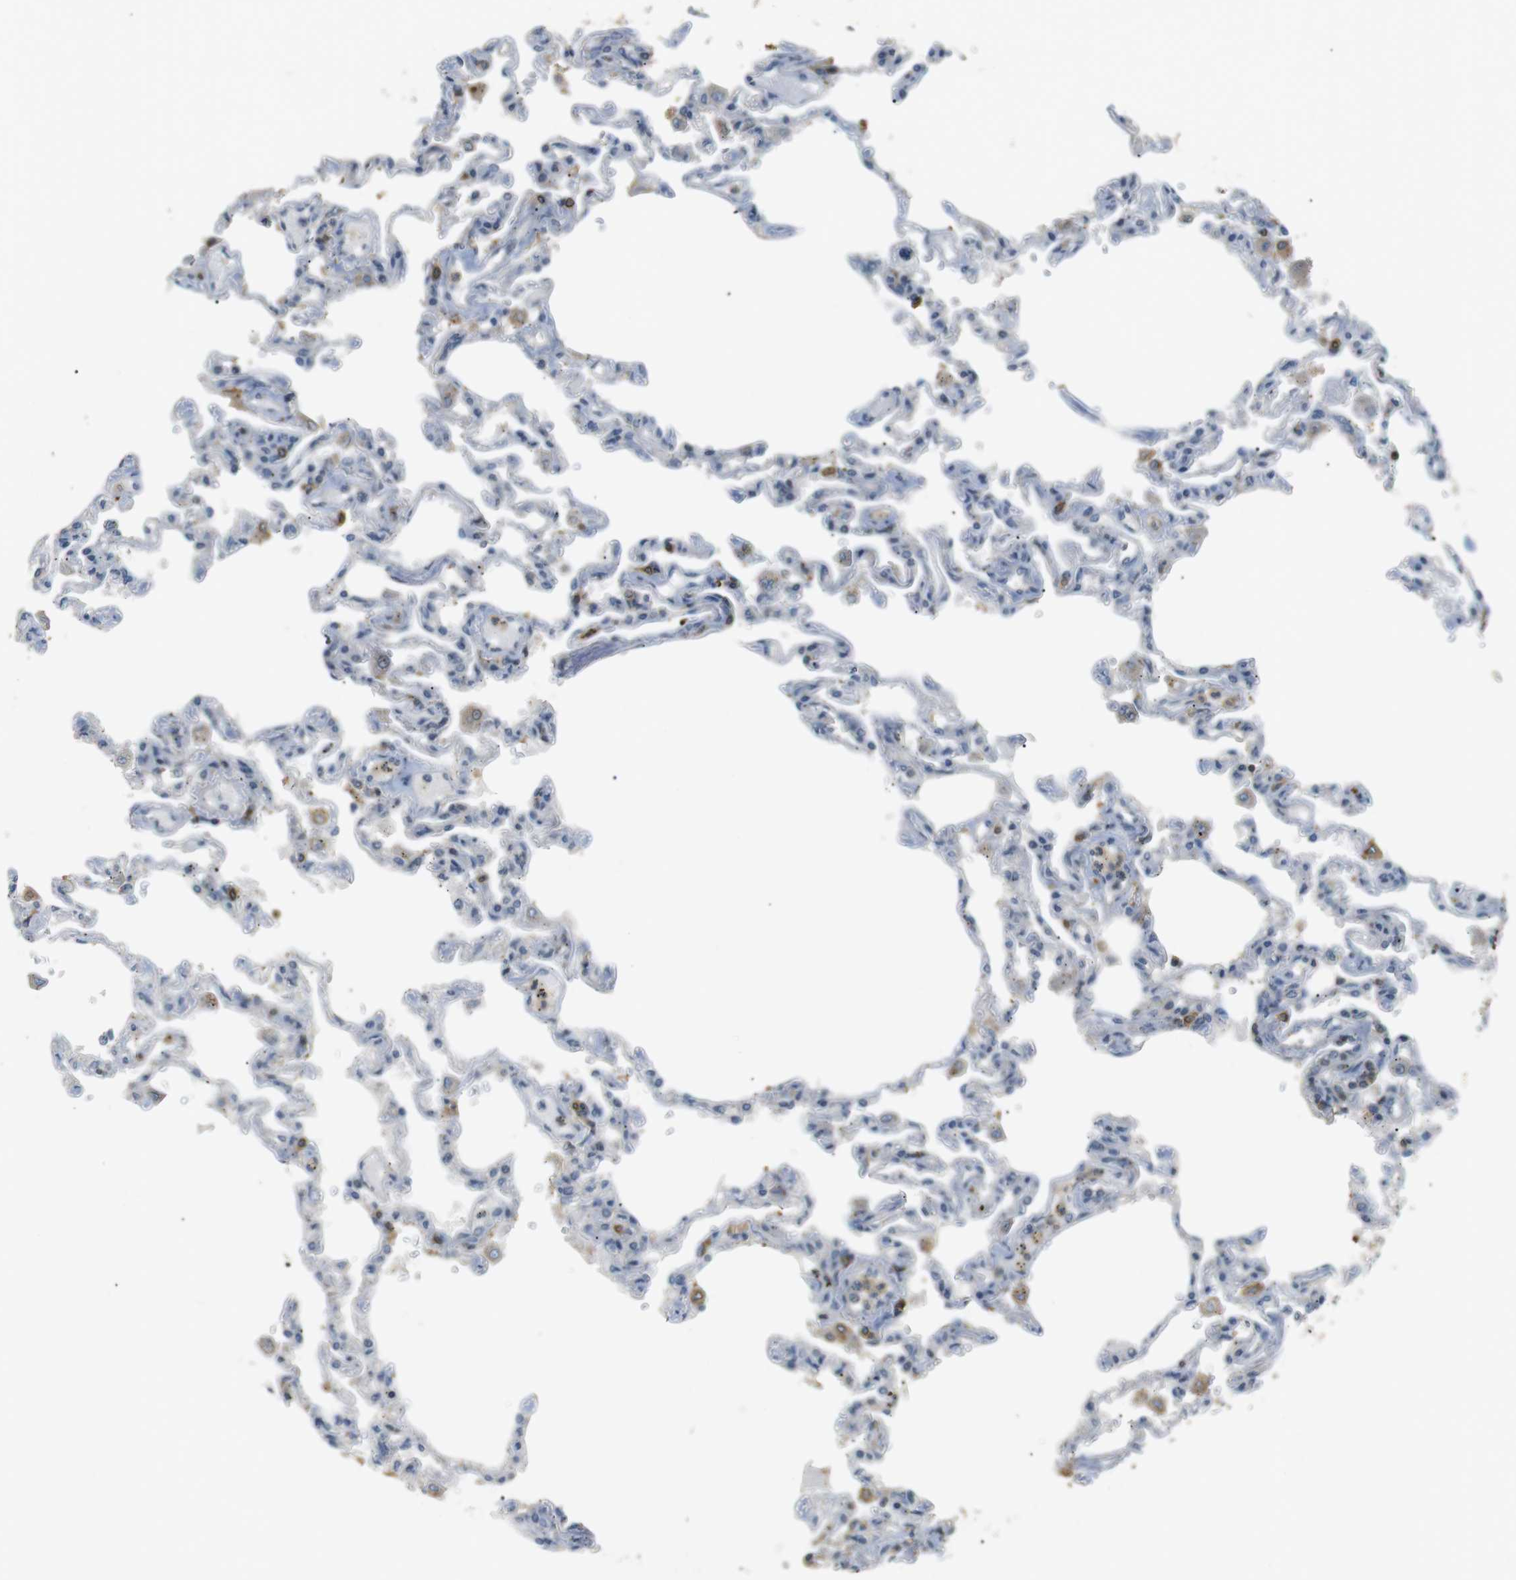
{"staining": {"intensity": "weak", "quantity": "<25%", "location": "cytoplasmic/membranous"}, "tissue": "lung", "cell_type": "Alveolar cells", "image_type": "normal", "snomed": [{"axis": "morphology", "description": "Normal tissue, NOS"}, {"axis": "topography", "description": "Lung"}], "caption": "The photomicrograph displays no staining of alveolar cells in normal lung.", "gene": "P2RY1", "patient": {"sex": "male", "age": 21}}